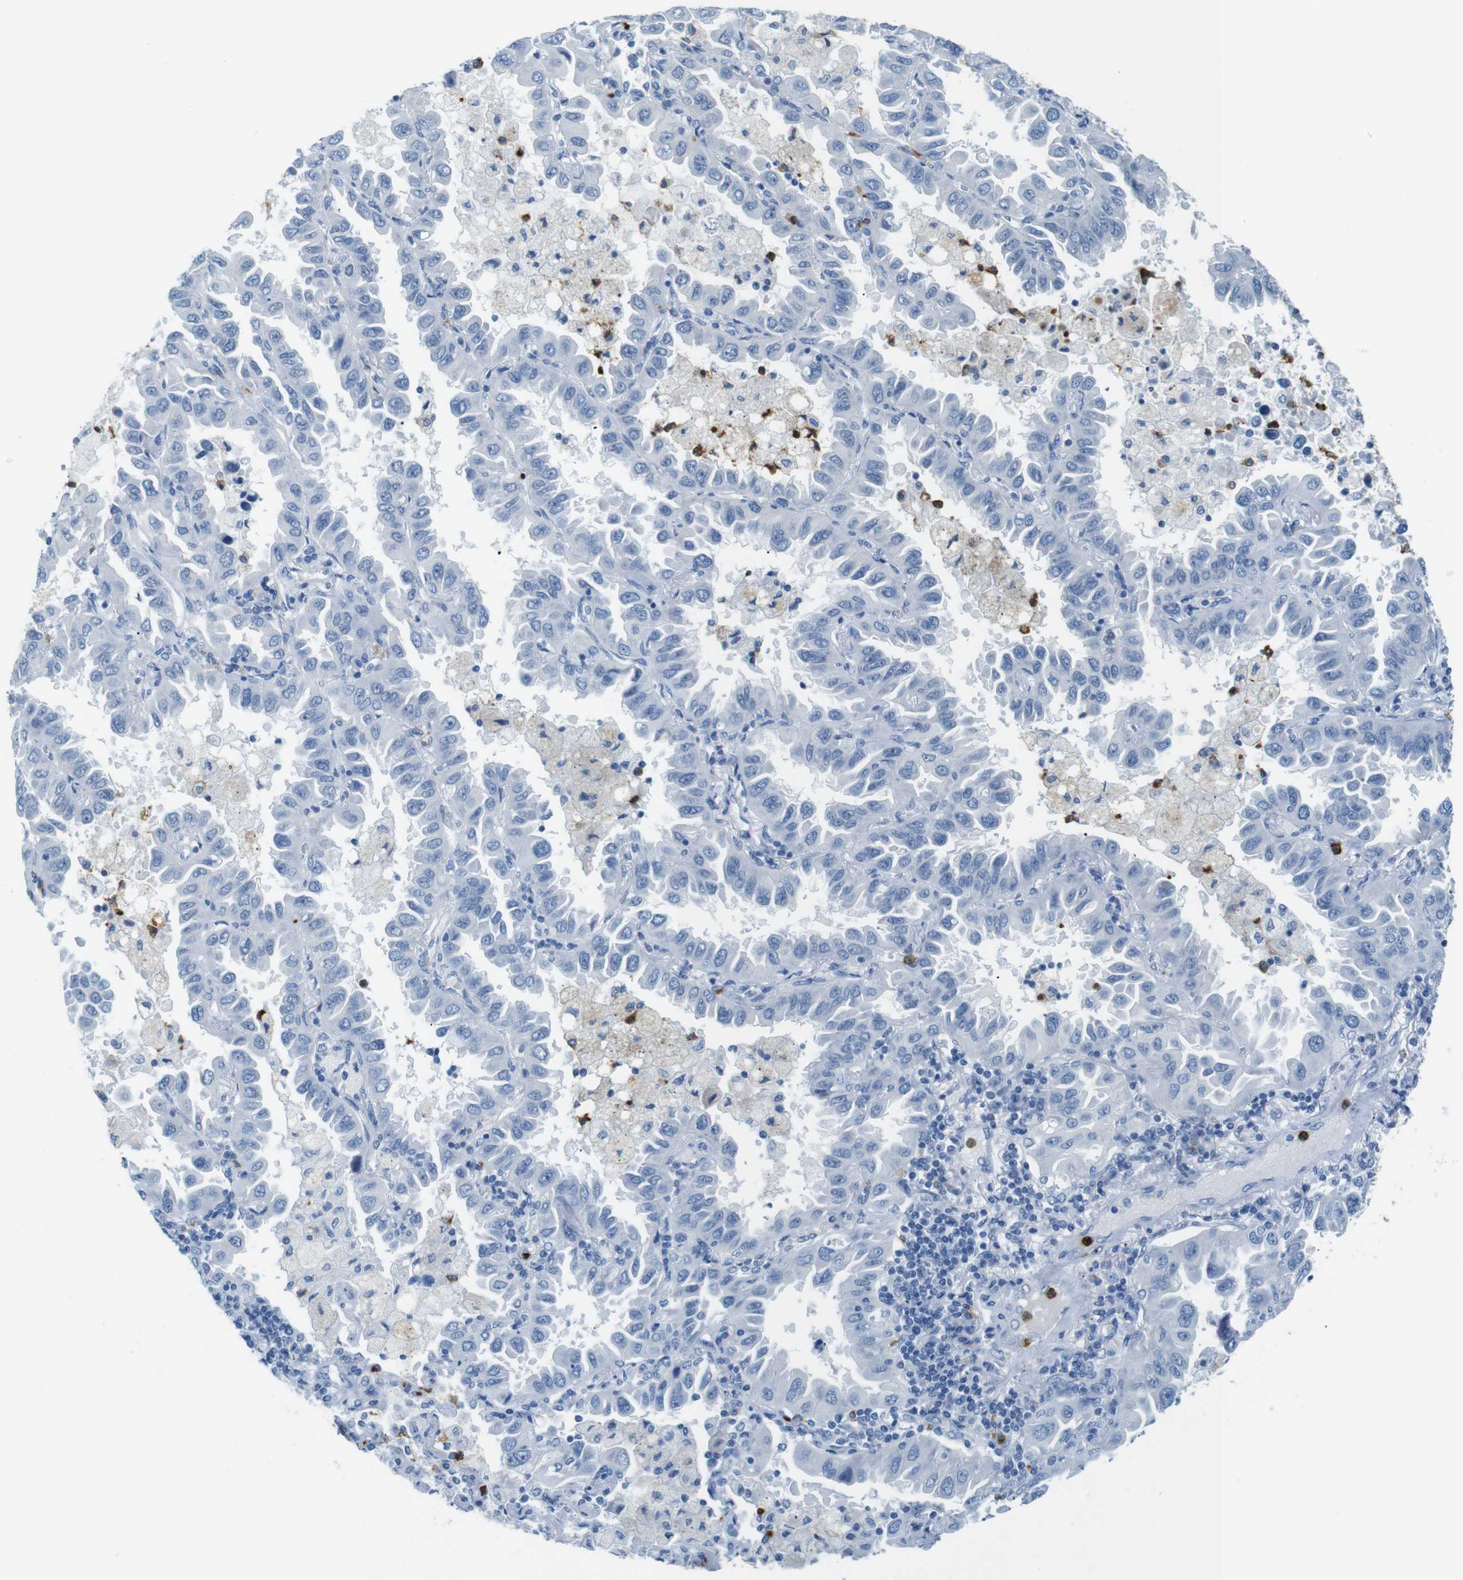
{"staining": {"intensity": "negative", "quantity": "none", "location": "none"}, "tissue": "lung cancer", "cell_type": "Tumor cells", "image_type": "cancer", "snomed": [{"axis": "morphology", "description": "Adenocarcinoma, NOS"}, {"axis": "topography", "description": "Lung"}], "caption": "DAB immunohistochemical staining of human lung cancer demonstrates no significant positivity in tumor cells.", "gene": "MCEMP1", "patient": {"sex": "male", "age": 64}}